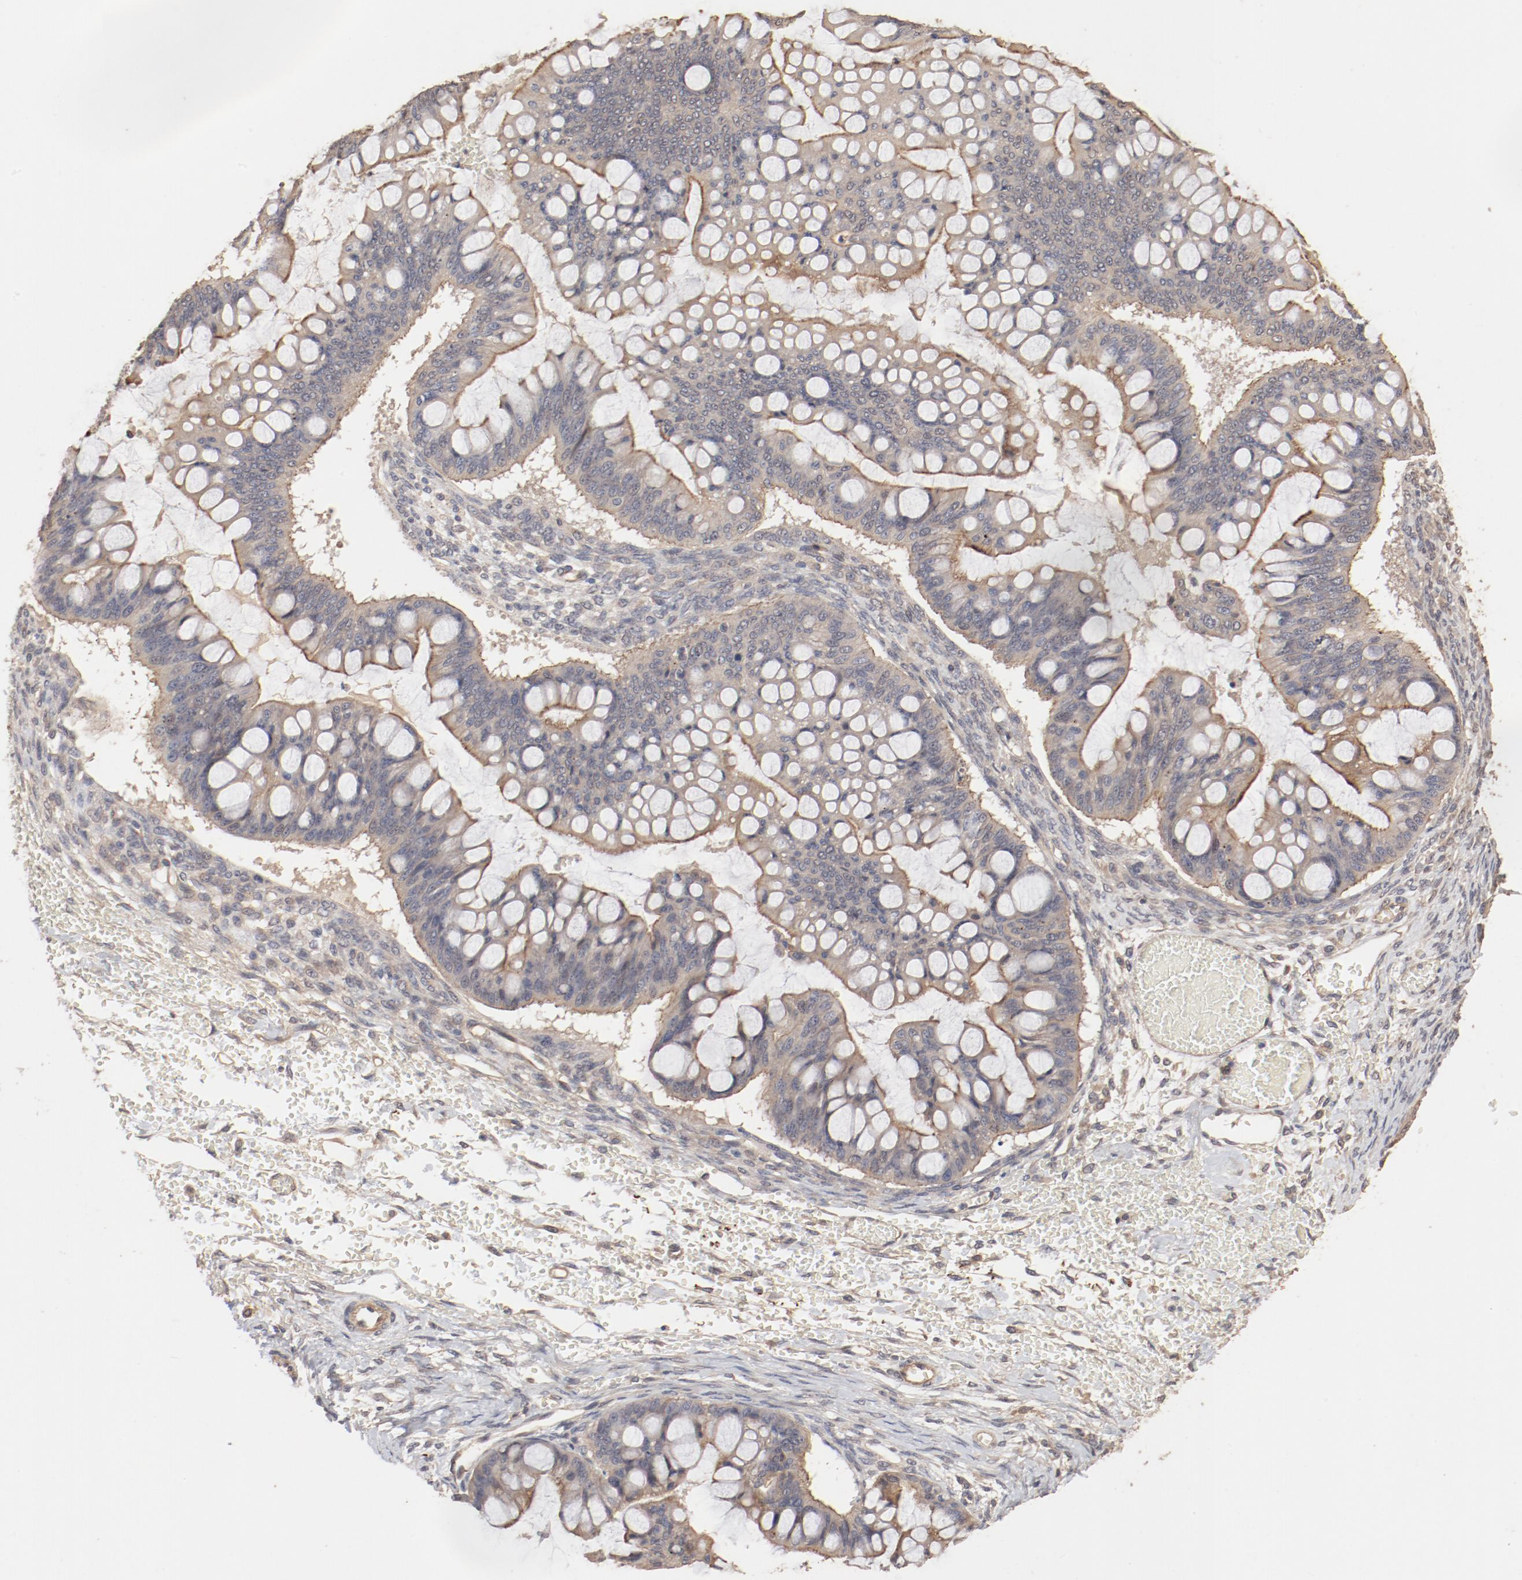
{"staining": {"intensity": "moderate", "quantity": ">75%", "location": "cytoplasmic/membranous"}, "tissue": "ovarian cancer", "cell_type": "Tumor cells", "image_type": "cancer", "snomed": [{"axis": "morphology", "description": "Cystadenocarcinoma, mucinous, NOS"}, {"axis": "topography", "description": "Ovary"}], "caption": "Human ovarian cancer (mucinous cystadenocarcinoma) stained with a protein marker reveals moderate staining in tumor cells.", "gene": "IL3RA", "patient": {"sex": "female", "age": 73}}